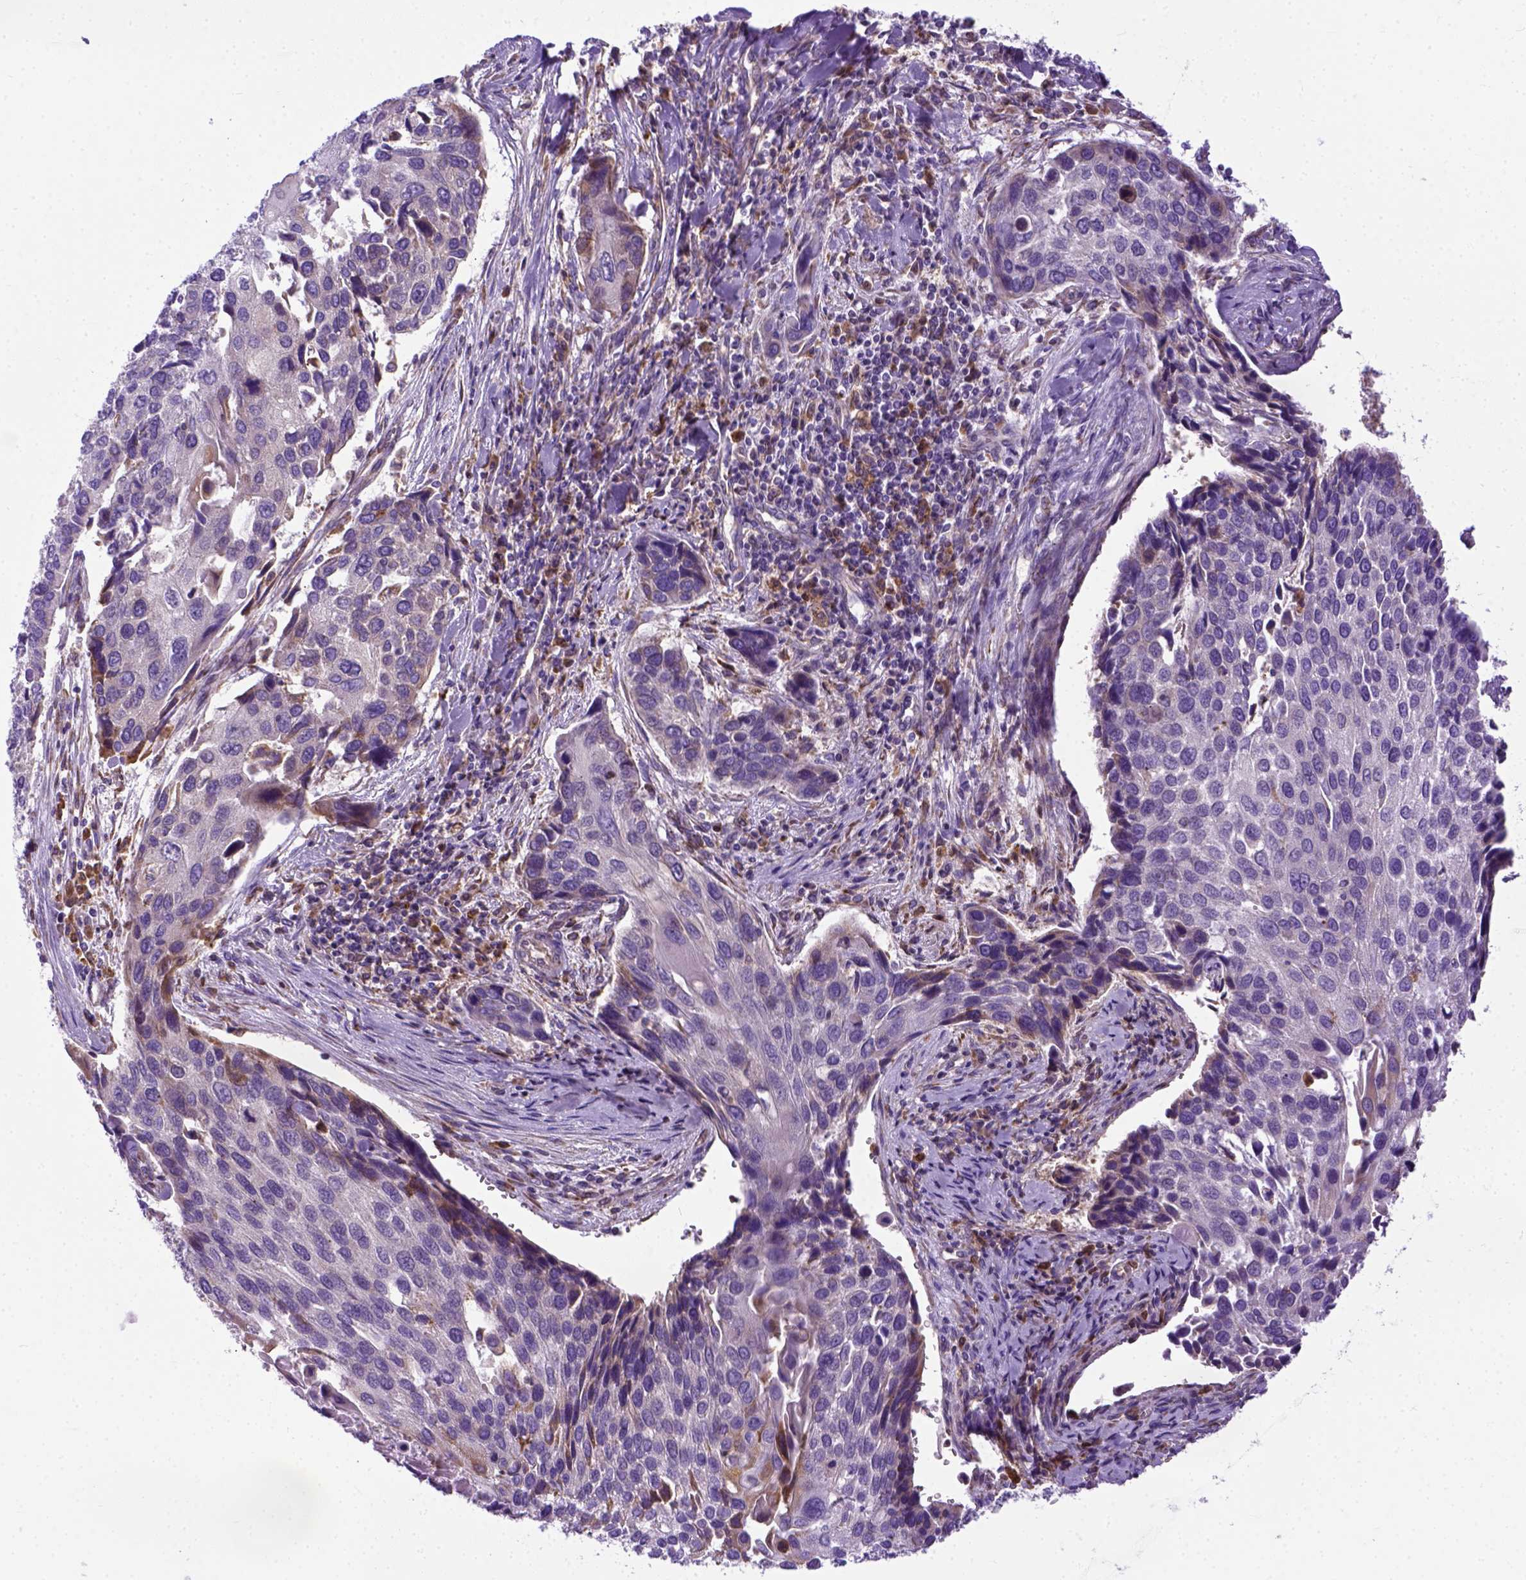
{"staining": {"intensity": "negative", "quantity": "none", "location": "none"}, "tissue": "lung cancer", "cell_type": "Tumor cells", "image_type": "cancer", "snomed": [{"axis": "morphology", "description": "Squamous cell carcinoma, NOS"}, {"axis": "morphology", "description": "Squamous cell carcinoma, metastatic, NOS"}, {"axis": "topography", "description": "Lung"}], "caption": "High power microscopy image of an immunohistochemistry photomicrograph of lung squamous cell carcinoma, revealing no significant positivity in tumor cells.", "gene": "PLK4", "patient": {"sex": "male", "age": 63}}